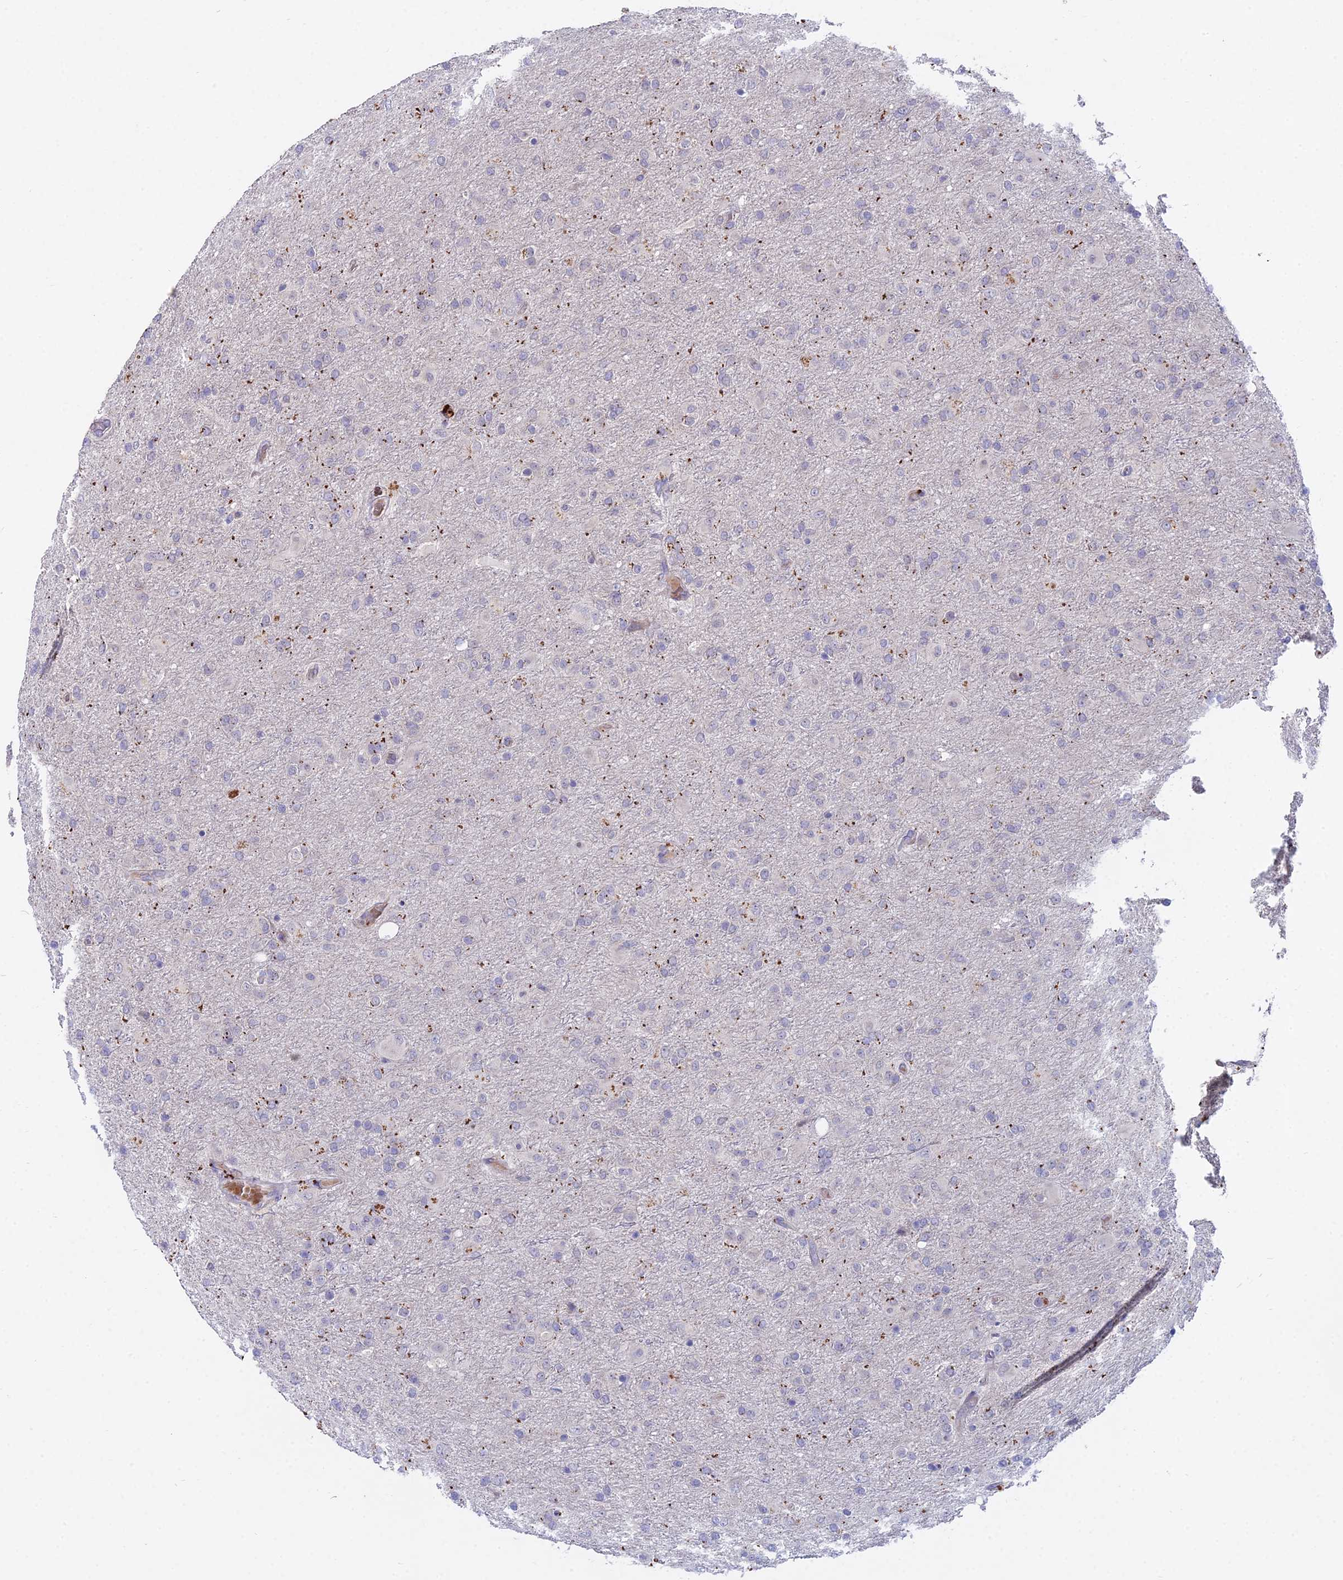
{"staining": {"intensity": "moderate", "quantity": "<25%", "location": "cytoplasmic/membranous"}, "tissue": "glioma", "cell_type": "Tumor cells", "image_type": "cancer", "snomed": [{"axis": "morphology", "description": "Glioma, malignant, Low grade"}, {"axis": "topography", "description": "Brain"}], "caption": "Protein expression analysis of human low-grade glioma (malignant) reveals moderate cytoplasmic/membranous staining in about <25% of tumor cells.", "gene": "WDR43", "patient": {"sex": "male", "age": 65}}